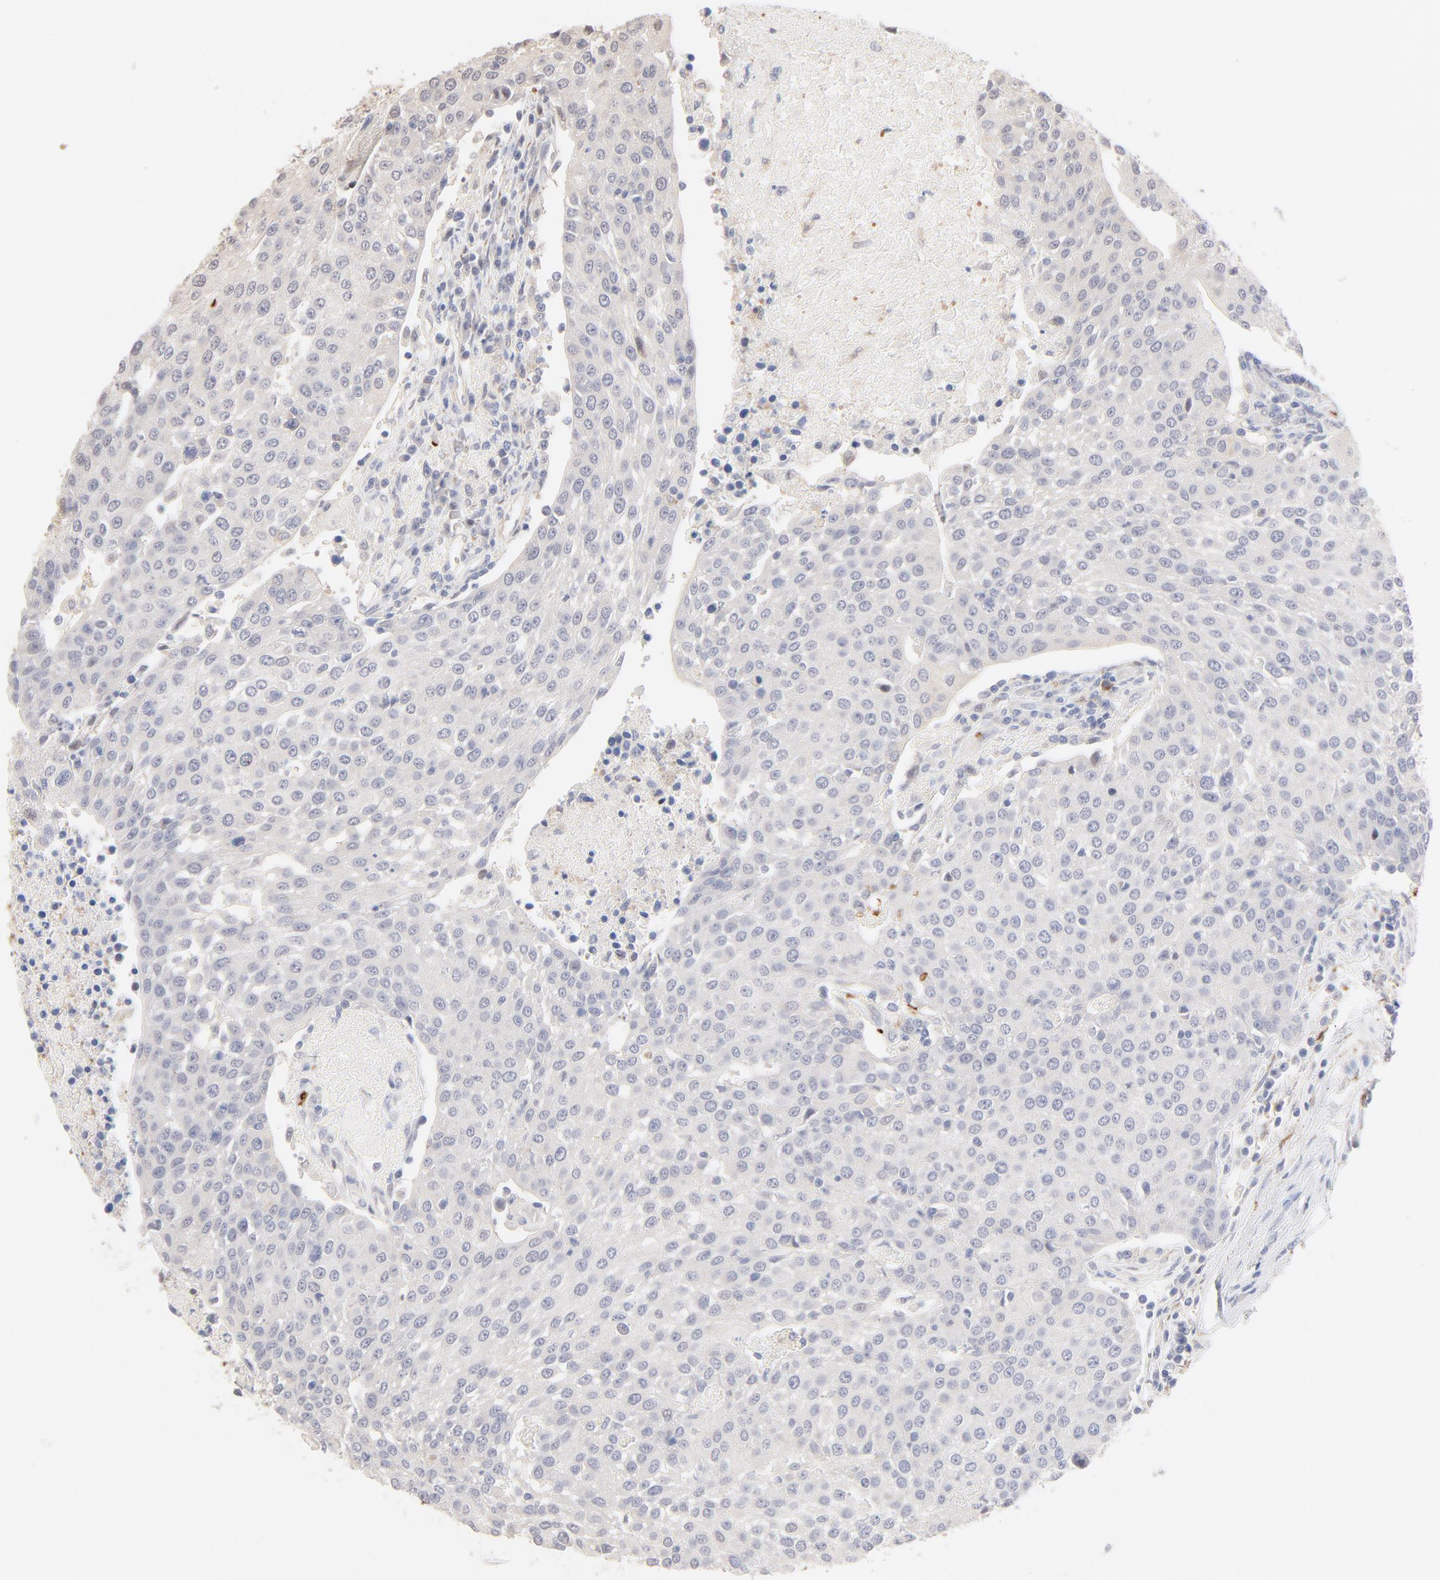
{"staining": {"intensity": "negative", "quantity": "none", "location": "none"}, "tissue": "urothelial cancer", "cell_type": "Tumor cells", "image_type": "cancer", "snomed": [{"axis": "morphology", "description": "Urothelial carcinoma, High grade"}, {"axis": "topography", "description": "Urinary bladder"}], "caption": "Urothelial cancer was stained to show a protein in brown. There is no significant expression in tumor cells.", "gene": "SPTB", "patient": {"sex": "female", "age": 85}}